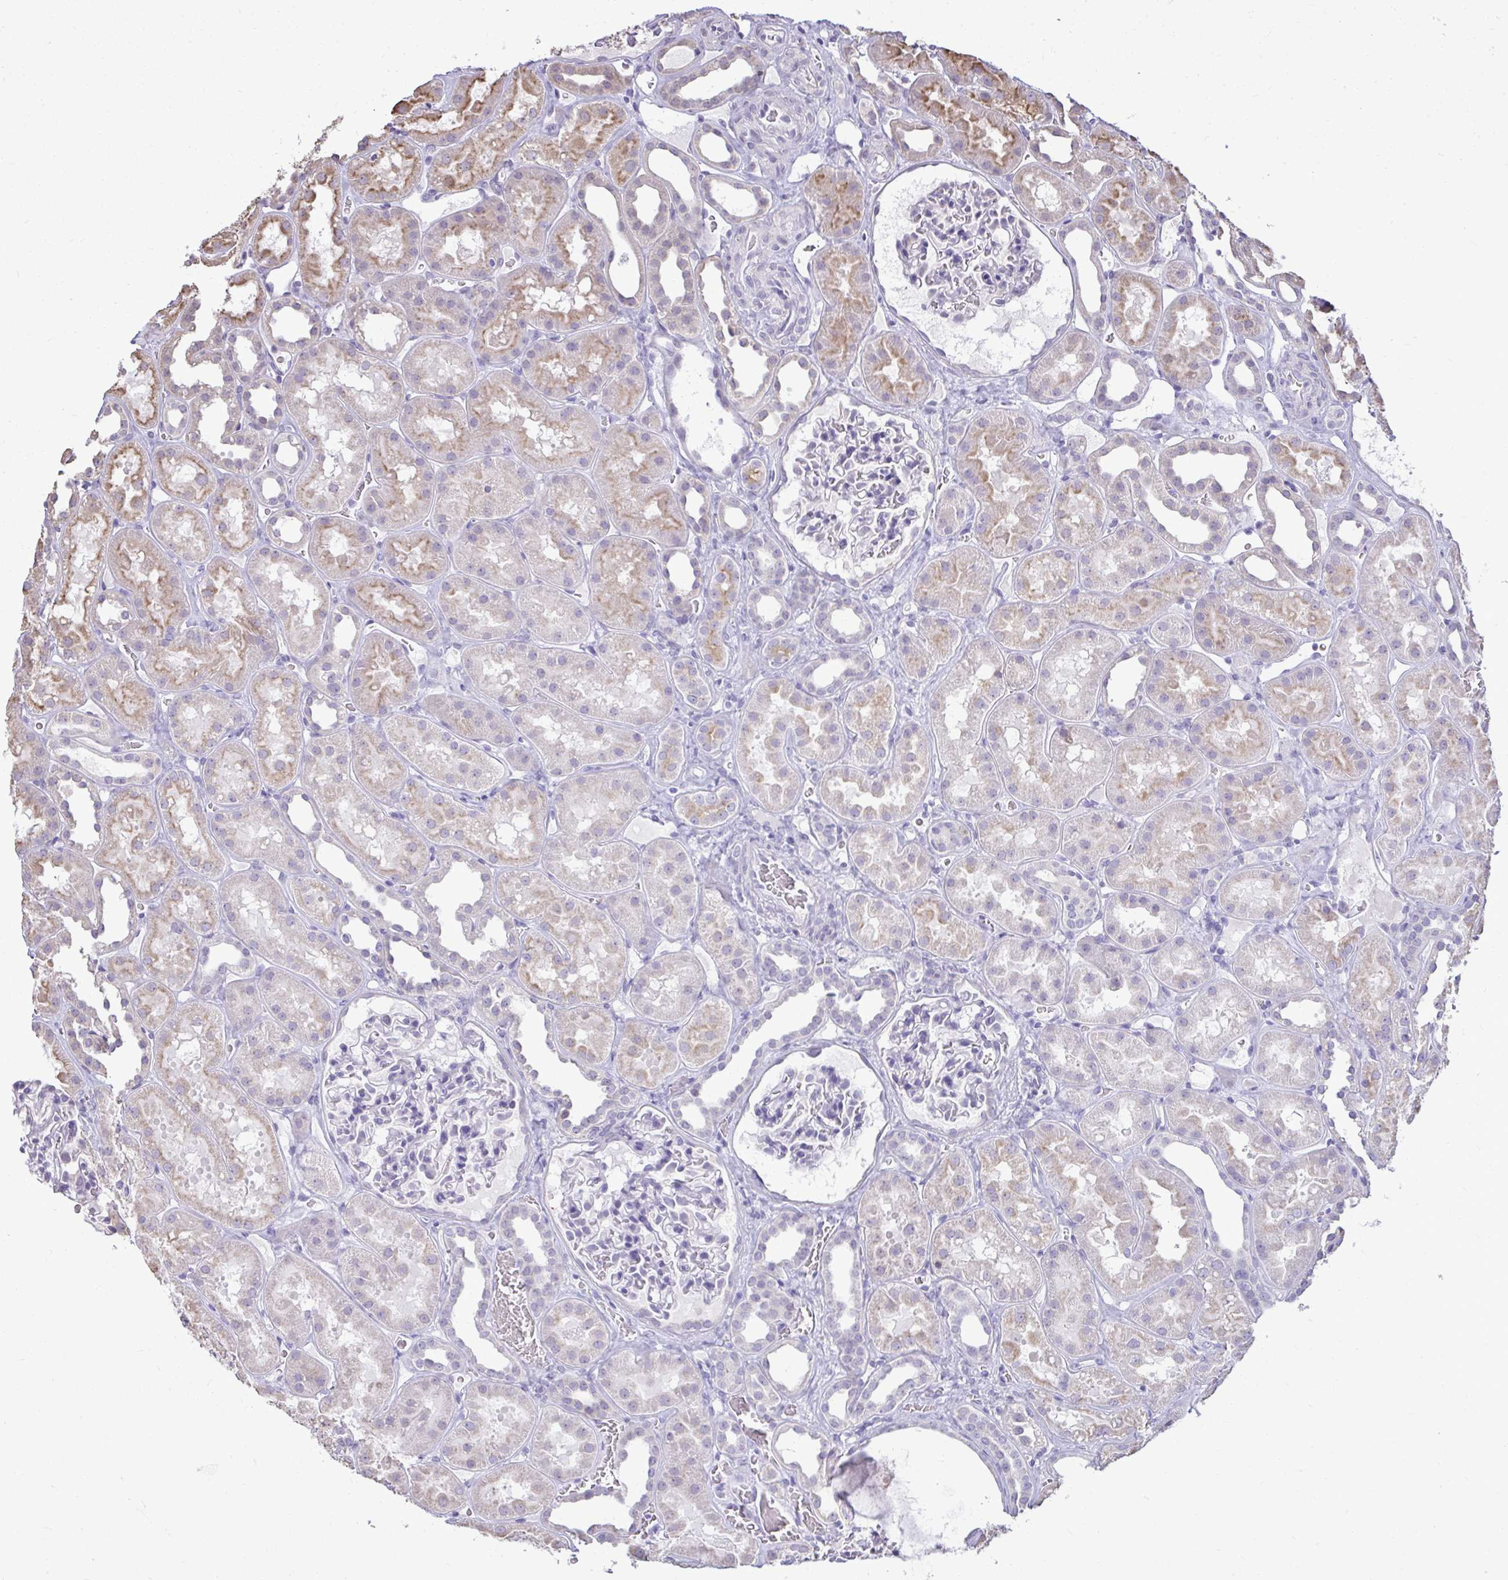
{"staining": {"intensity": "negative", "quantity": "none", "location": "none"}, "tissue": "kidney", "cell_type": "Cells in glomeruli", "image_type": "normal", "snomed": [{"axis": "morphology", "description": "Normal tissue, NOS"}, {"axis": "topography", "description": "Kidney"}], "caption": "Immunohistochemical staining of benign kidney demonstrates no significant positivity in cells in glomeruli. The staining was performed using DAB (3,3'-diaminobenzidine) to visualize the protein expression in brown, while the nuclei were stained in blue with hematoxylin (Magnification: 20x).", "gene": "NPPA", "patient": {"sex": "female", "age": 41}}